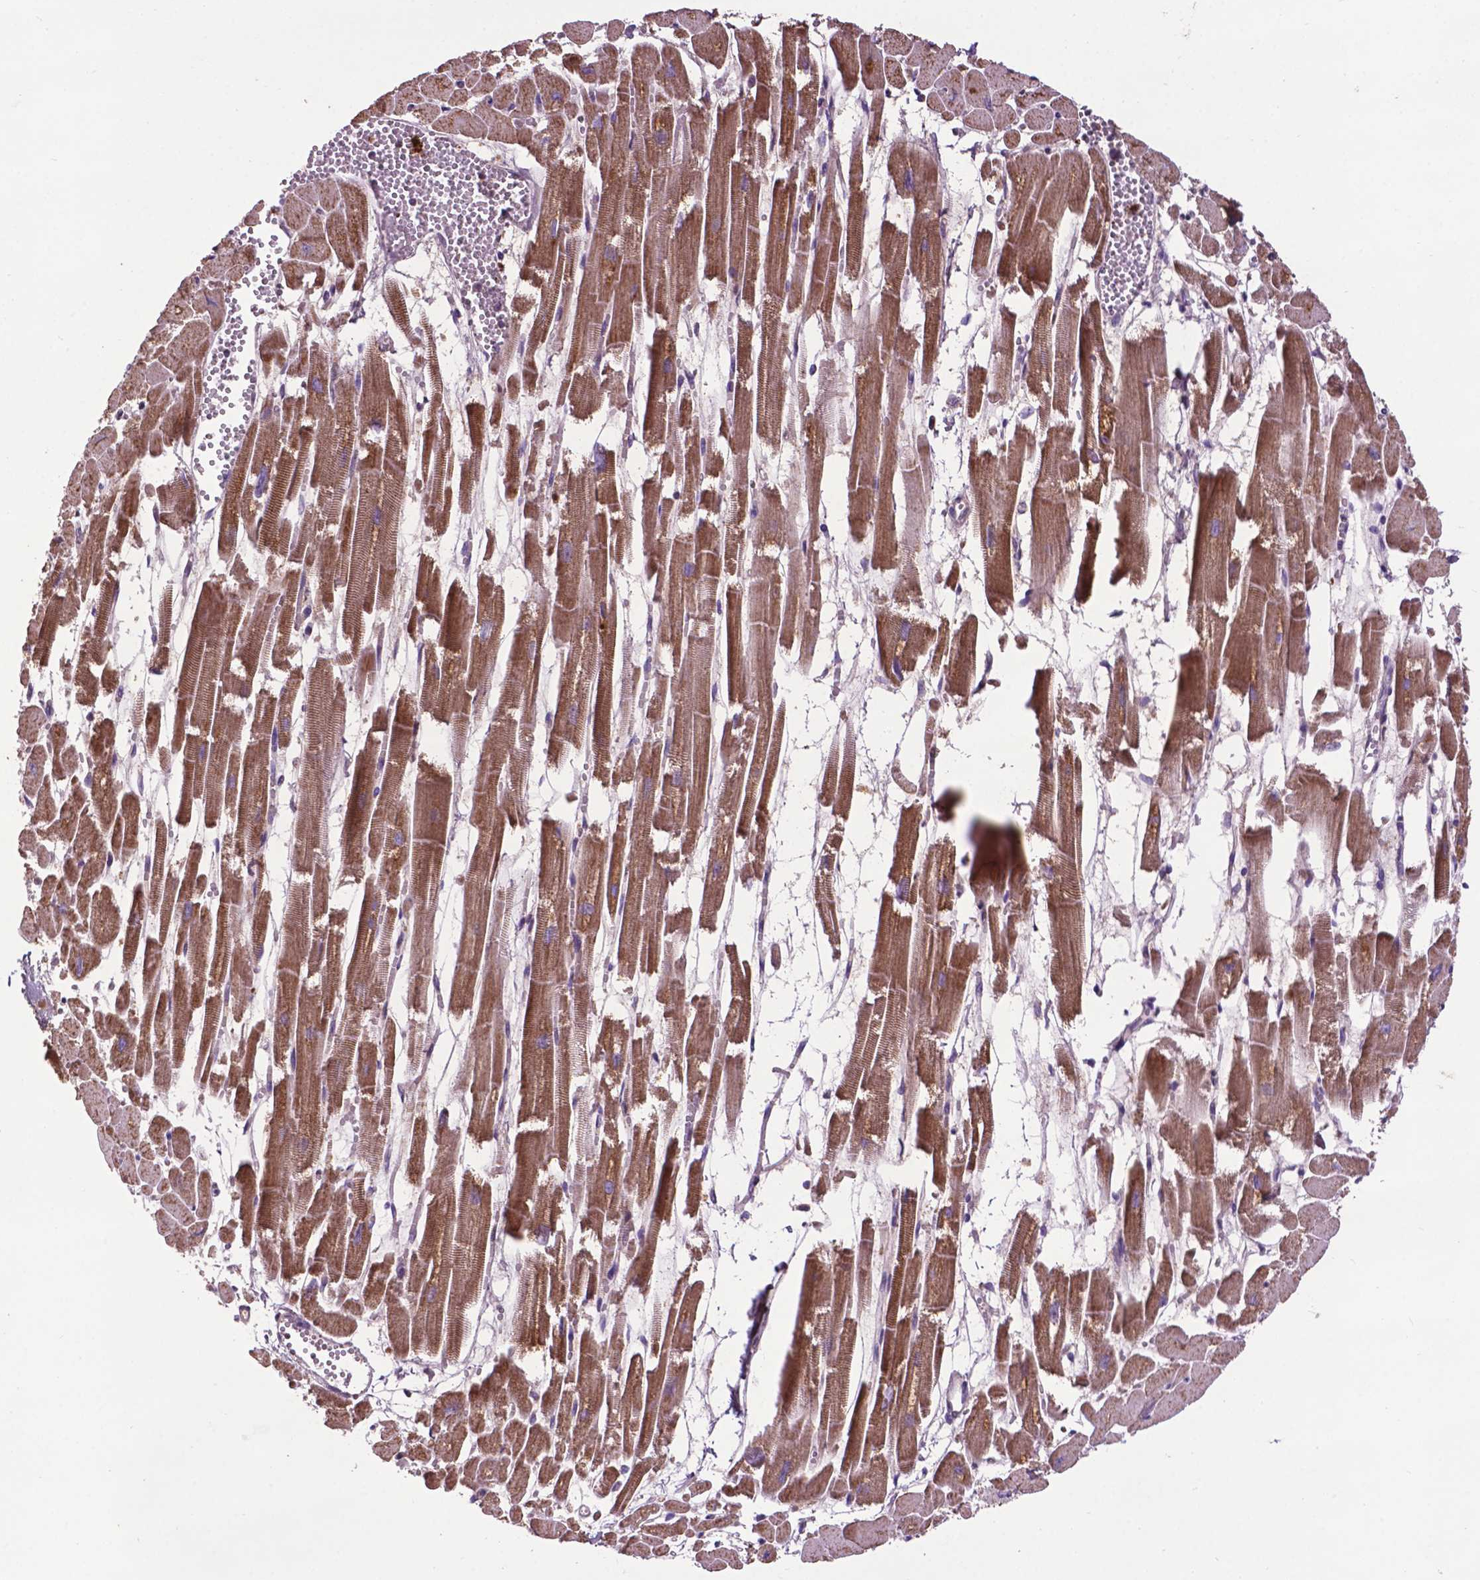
{"staining": {"intensity": "moderate", "quantity": "25%-75%", "location": "cytoplasmic/membranous"}, "tissue": "heart muscle", "cell_type": "Cardiomyocytes", "image_type": "normal", "snomed": [{"axis": "morphology", "description": "Normal tissue, NOS"}, {"axis": "topography", "description": "Heart"}], "caption": "The micrograph demonstrates a brown stain indicating the presence of a protein in the cytoplasmic/membranous of cardiomyocytes in heart muscle.", "gene": "SPNS2", "patient": {"sex": "female", "age": 52}}